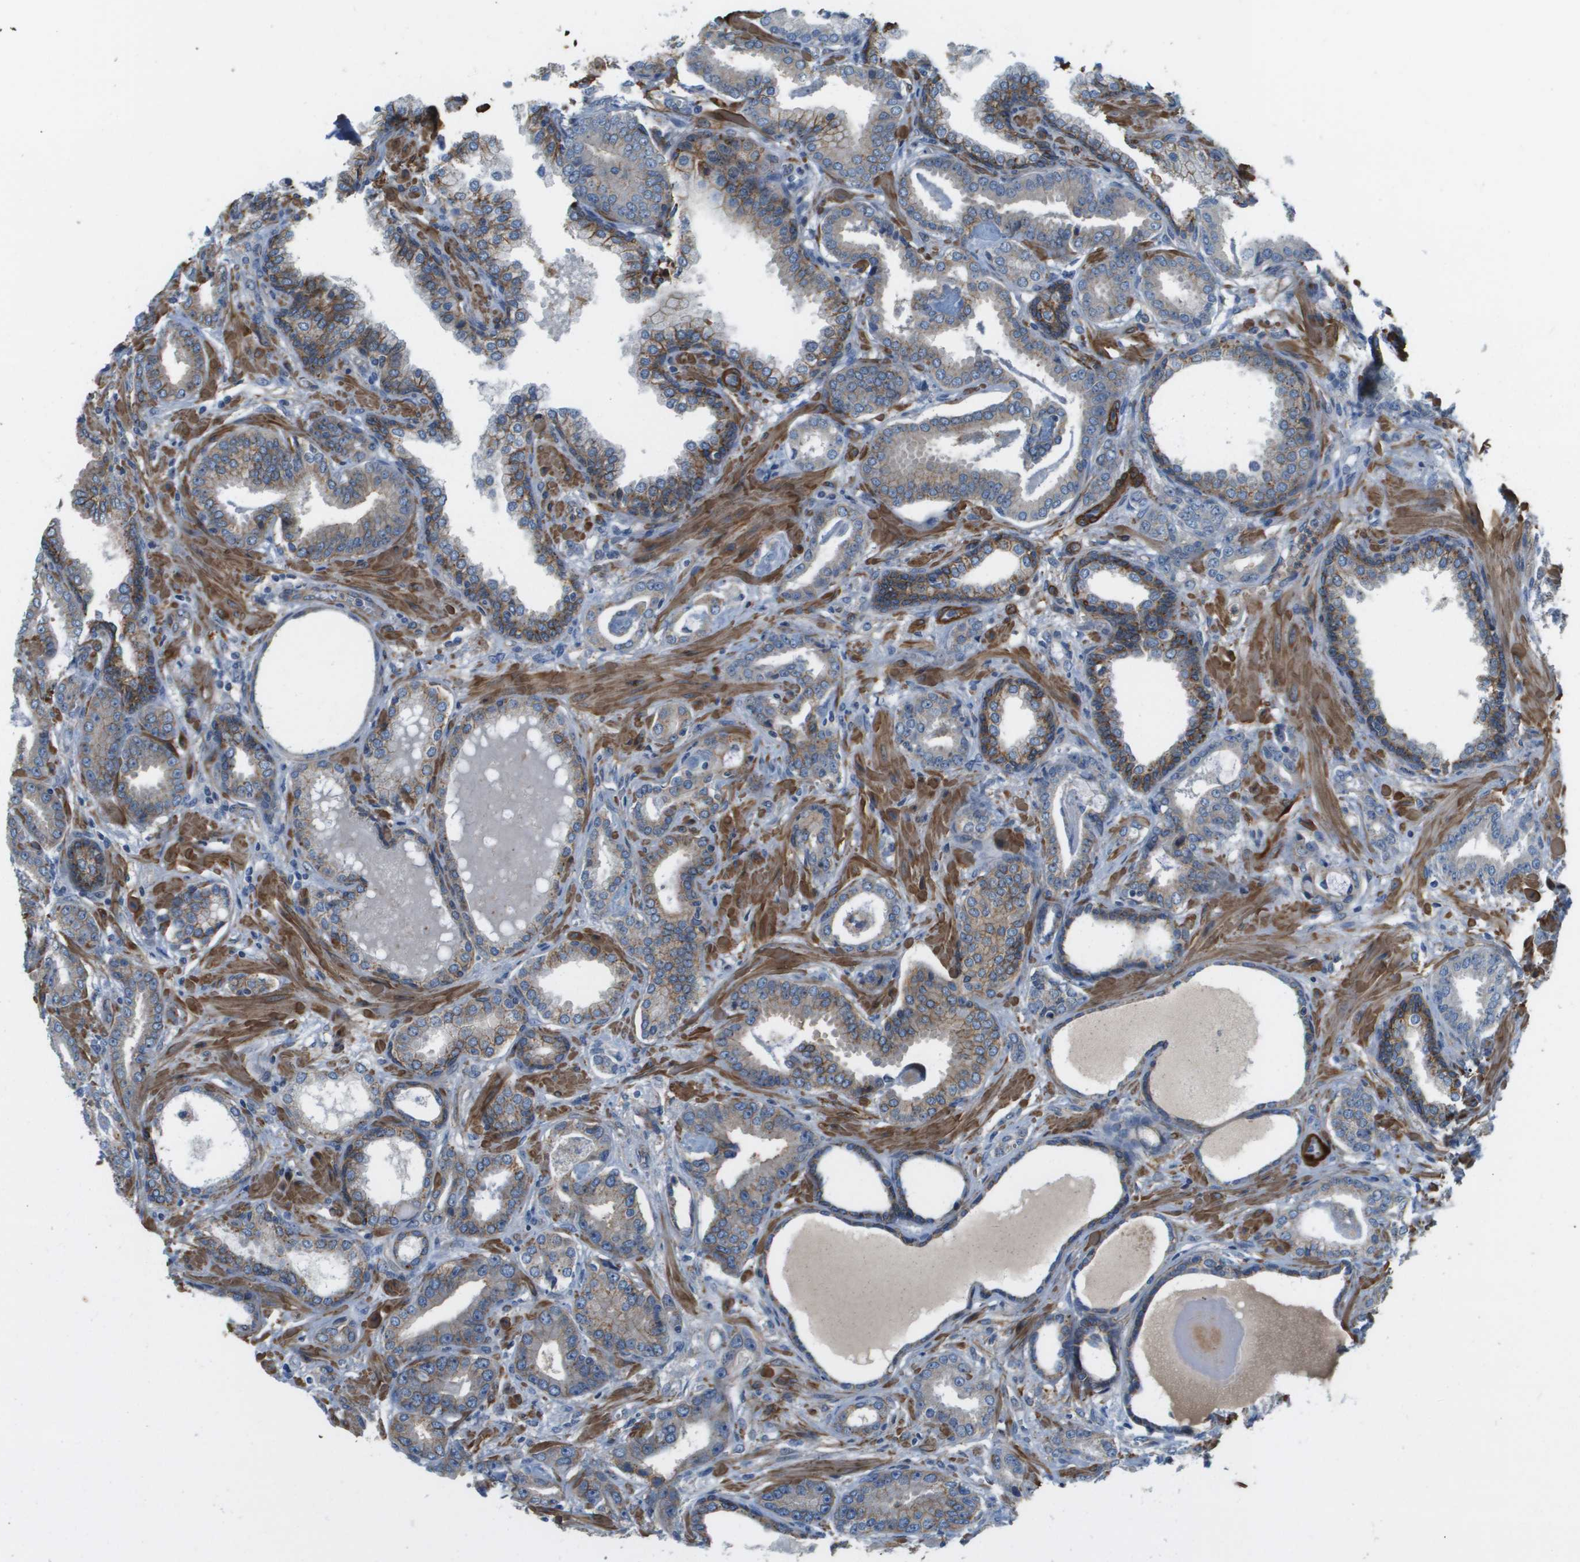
{"staining": {"intensity": "weak", "quantity": "25%-75%", "location": "cytoplasmic/membranous"}, "tissue": "prostate cancer", "cell_type": "Tumor cells", "image_type": "cancer", "snomed": [{"axis": "morphology", "description": "Adenocarcinoma, Low grade"}, {"axis": "topography", "description": "Prostate"}], "caption": "This image shows immunohistochemistry staining of prostate cancer (low-grade adenocarcinoma), with low weak cytoplasmic/membranous positivity in approximately 25%-75% of tumor cells.", "gene": "MYH11", "patient": {"sex": "male", "age": 53}}